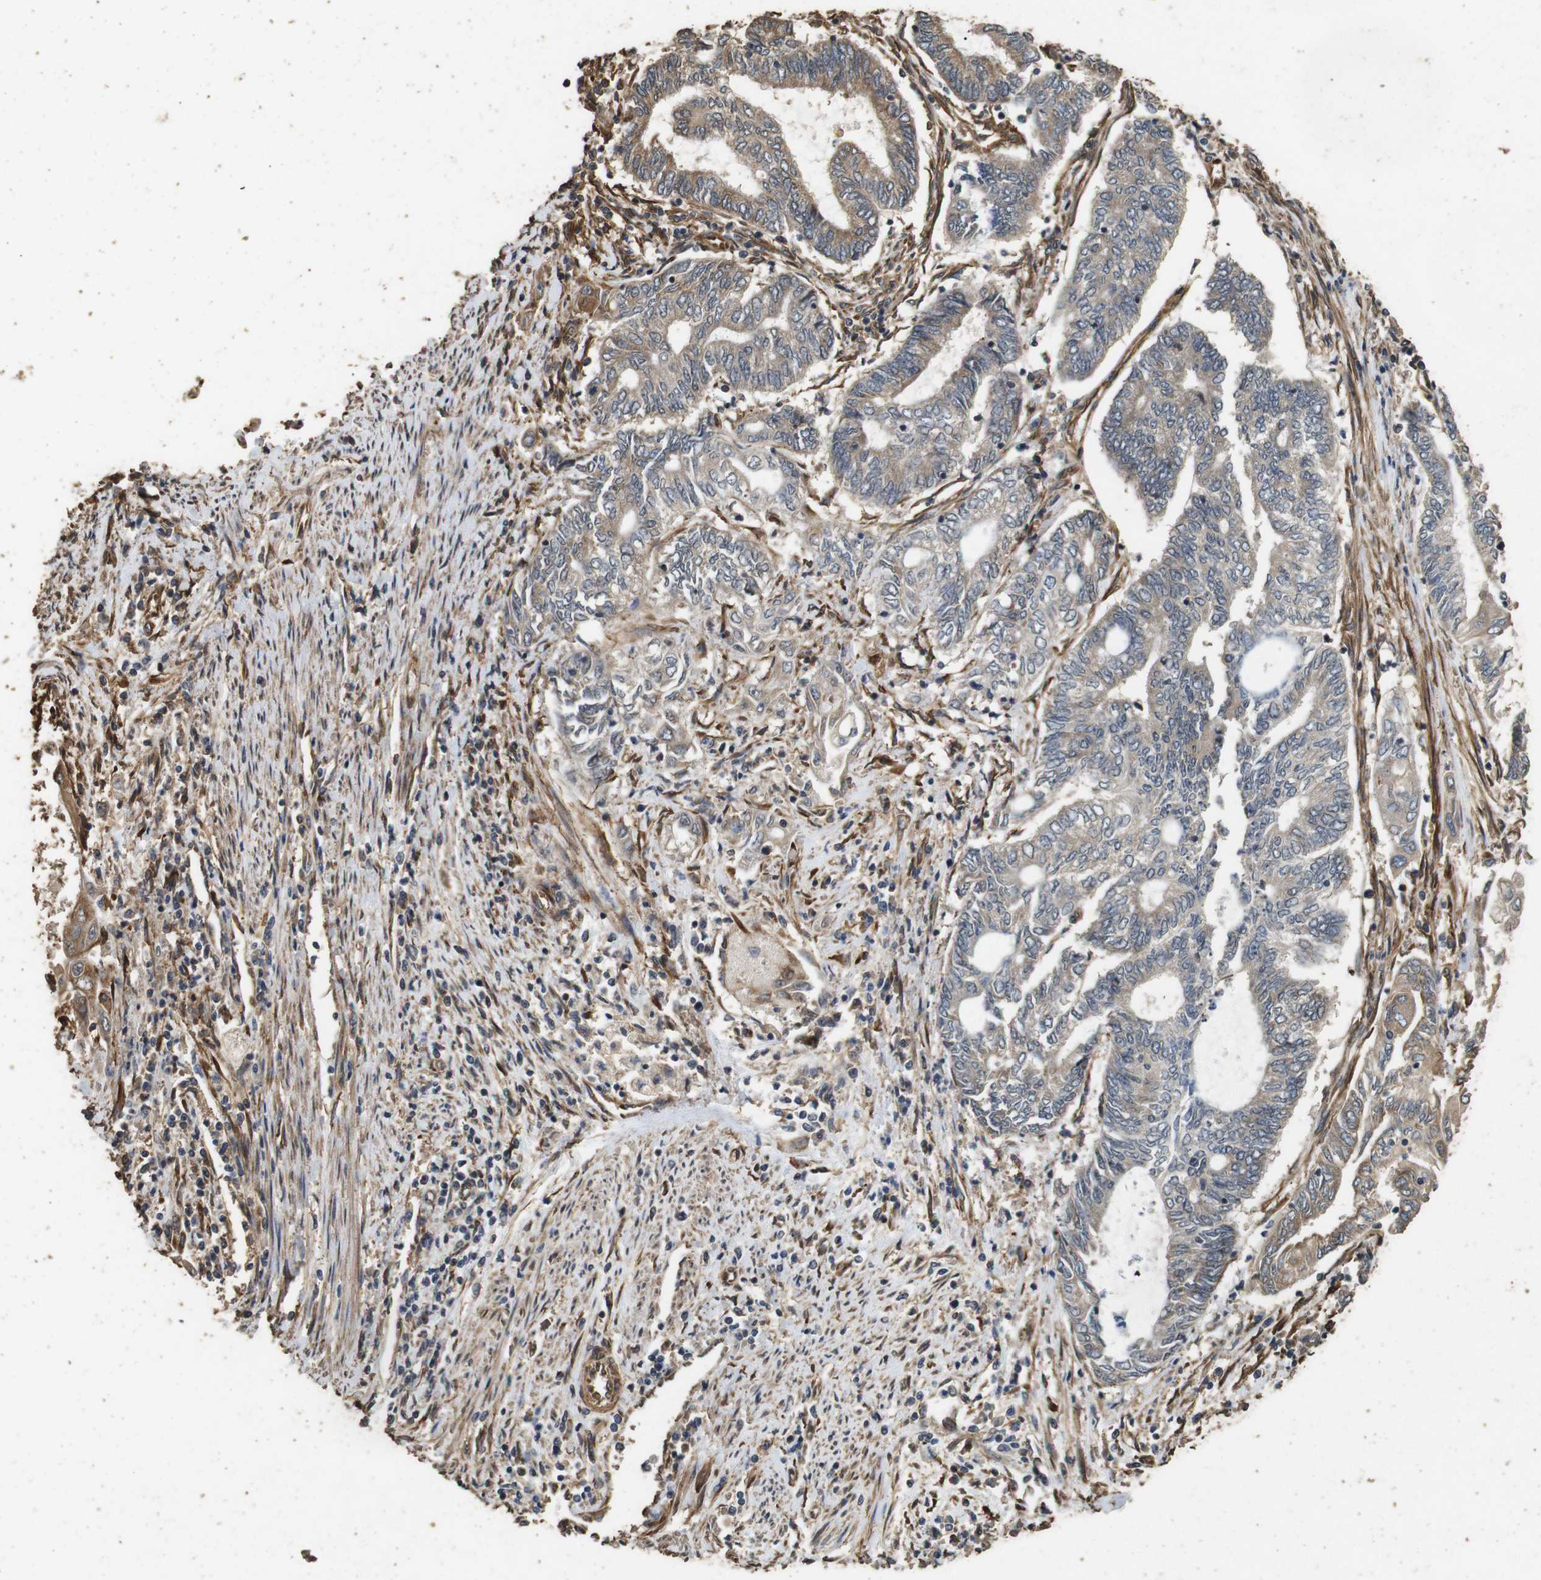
{"staining": {"intensity": "moderate", "quantity": "25%-75%", "location": "cytoplasmic/membranous"}, "tissue": "endometrial cancer", "cell_type": "Tumor cells", "image_type": "cancer", "snomed": [{"axis": "morphology", "description": "Adenocarcinoma, NOS"}, {"axis": "topography", "description": "Uterus"}, {"axis": "topography", "description": "Endometrium"}], "caption": "IHC of human endometrial adenocarcinoma shows medium levels of moderate cytoplasmic/membranous expression in about 25%-75% of tumor cells.", "gene": "CNPY4", "patient": {"sex": "female", "age": 70}}